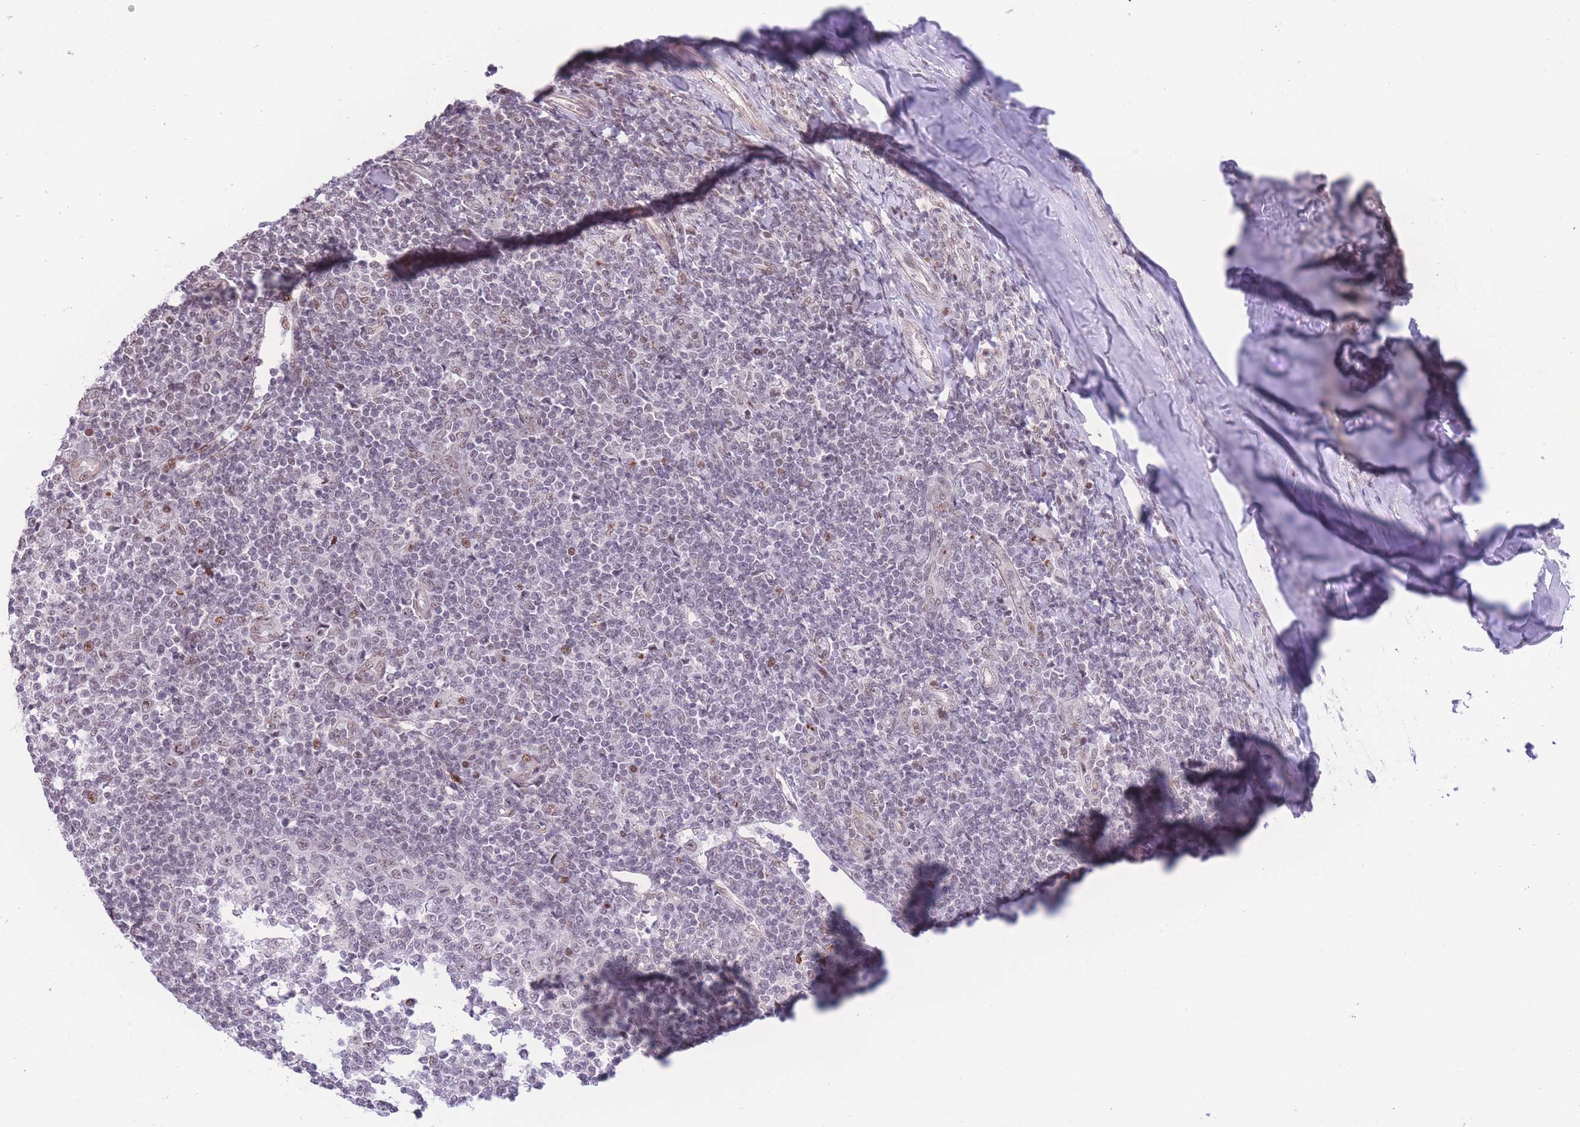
{"staining": {"intensity": "moderate", "quantity": ">75%", "location": "nuclear"}, "tissue": "ovary", "cell_type": "Follicle cells", "image_type": "normal", "snomed": [{"axis": "morphology", "description": "Normal tissue, NOS"}, {"axis": "topography", "description": "Ovary"}], "caption": "Immunohistochemistry (DAB (3,3'-diaminobenzidine)) staining of benign ovary shows moderate nuclear protein positivity in approximately >75% of follicle cells.", "gene": "PCIF1", "patient": {"sex": "female", "age": 34}}